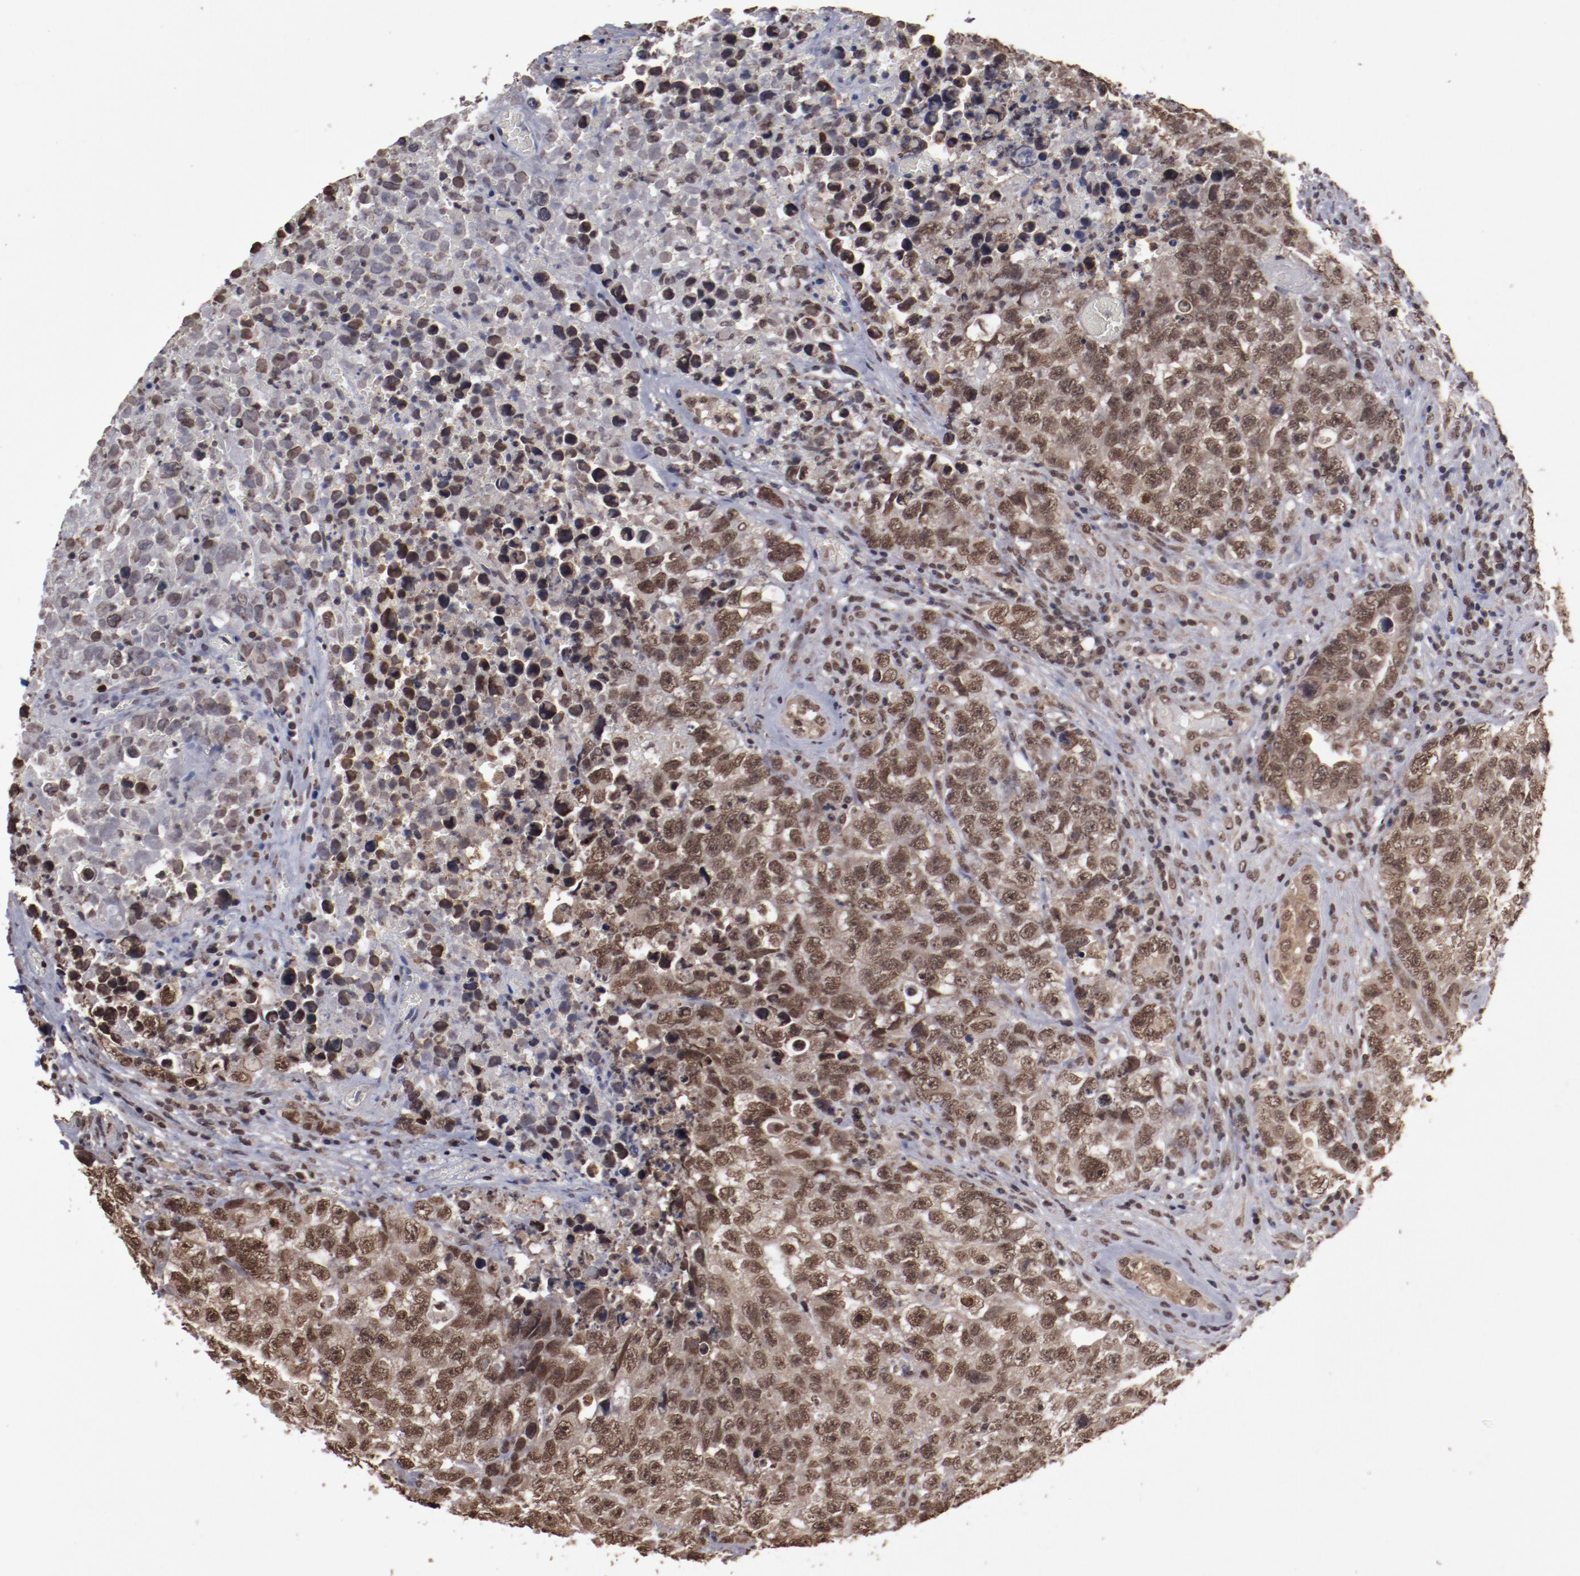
{"staining": {"intensity": "moderate", "quantity": ">75%", "location": "nuclear"}, "tissue": "testis cancer", "cell_type": "Tumor cells", "image_type": "cancer", "snomed": [{"axis": "morphology", "description": "Carcinoma, Embryonal, NOS"}, {"axis": "topography", "description": "Testis"}], "caption": "Moderate nuclear protein positivity is appreciated in about >75% of tumor cells in testis cancer (embryonal carcinoma). (brown staining indicates protein expression, while blue staining denotes nuclei).", "gene": "AKT1", "patient": {"sex": "male", "age": 31}}